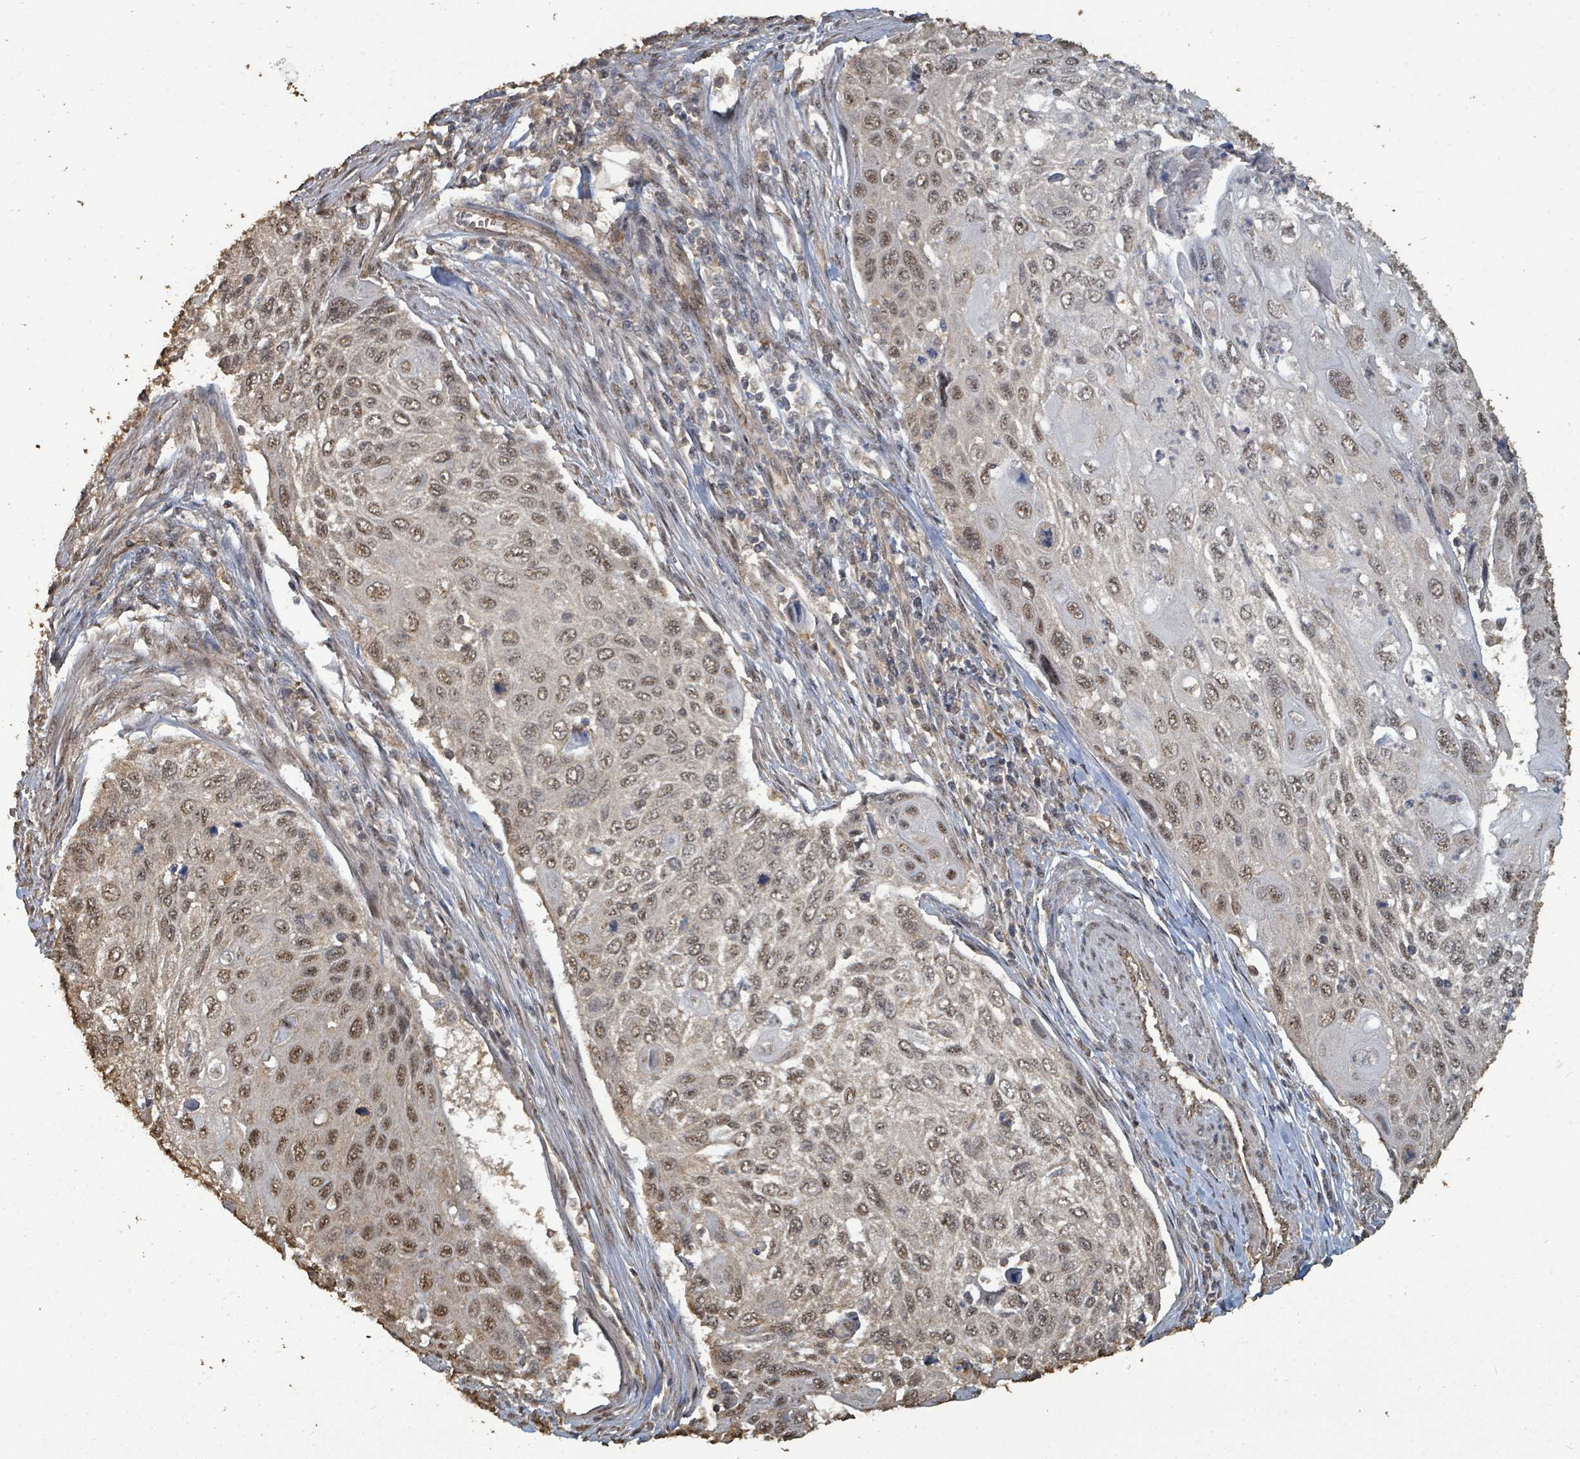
{"staining": {"intensity": "moderate", "quantity": ">75%", "location": "nuclear"}, "tissue": "cervical cancer", "cell_type": "Tumor cells", "image_type": "cancer", "snomed": [{"axis": "morphology", "description": "Squamous cell carcinoma, NOS"}, {"axis": "topography", "description": "Cervix"}], "caption": "The micrograph demonstrates a brown stain indicating the presence of a protein in the nuclear of tumor cells in cervical cancer (squamous cell carcinoma). The protein is stained brown, and the nuclei are stained in blue (DAB (3,3'-diaminobenzidine) IHC with brightfield microscopy, high magnification).", "gene": "C6orf52", "patient": {"sex": "female", "age": 70}}